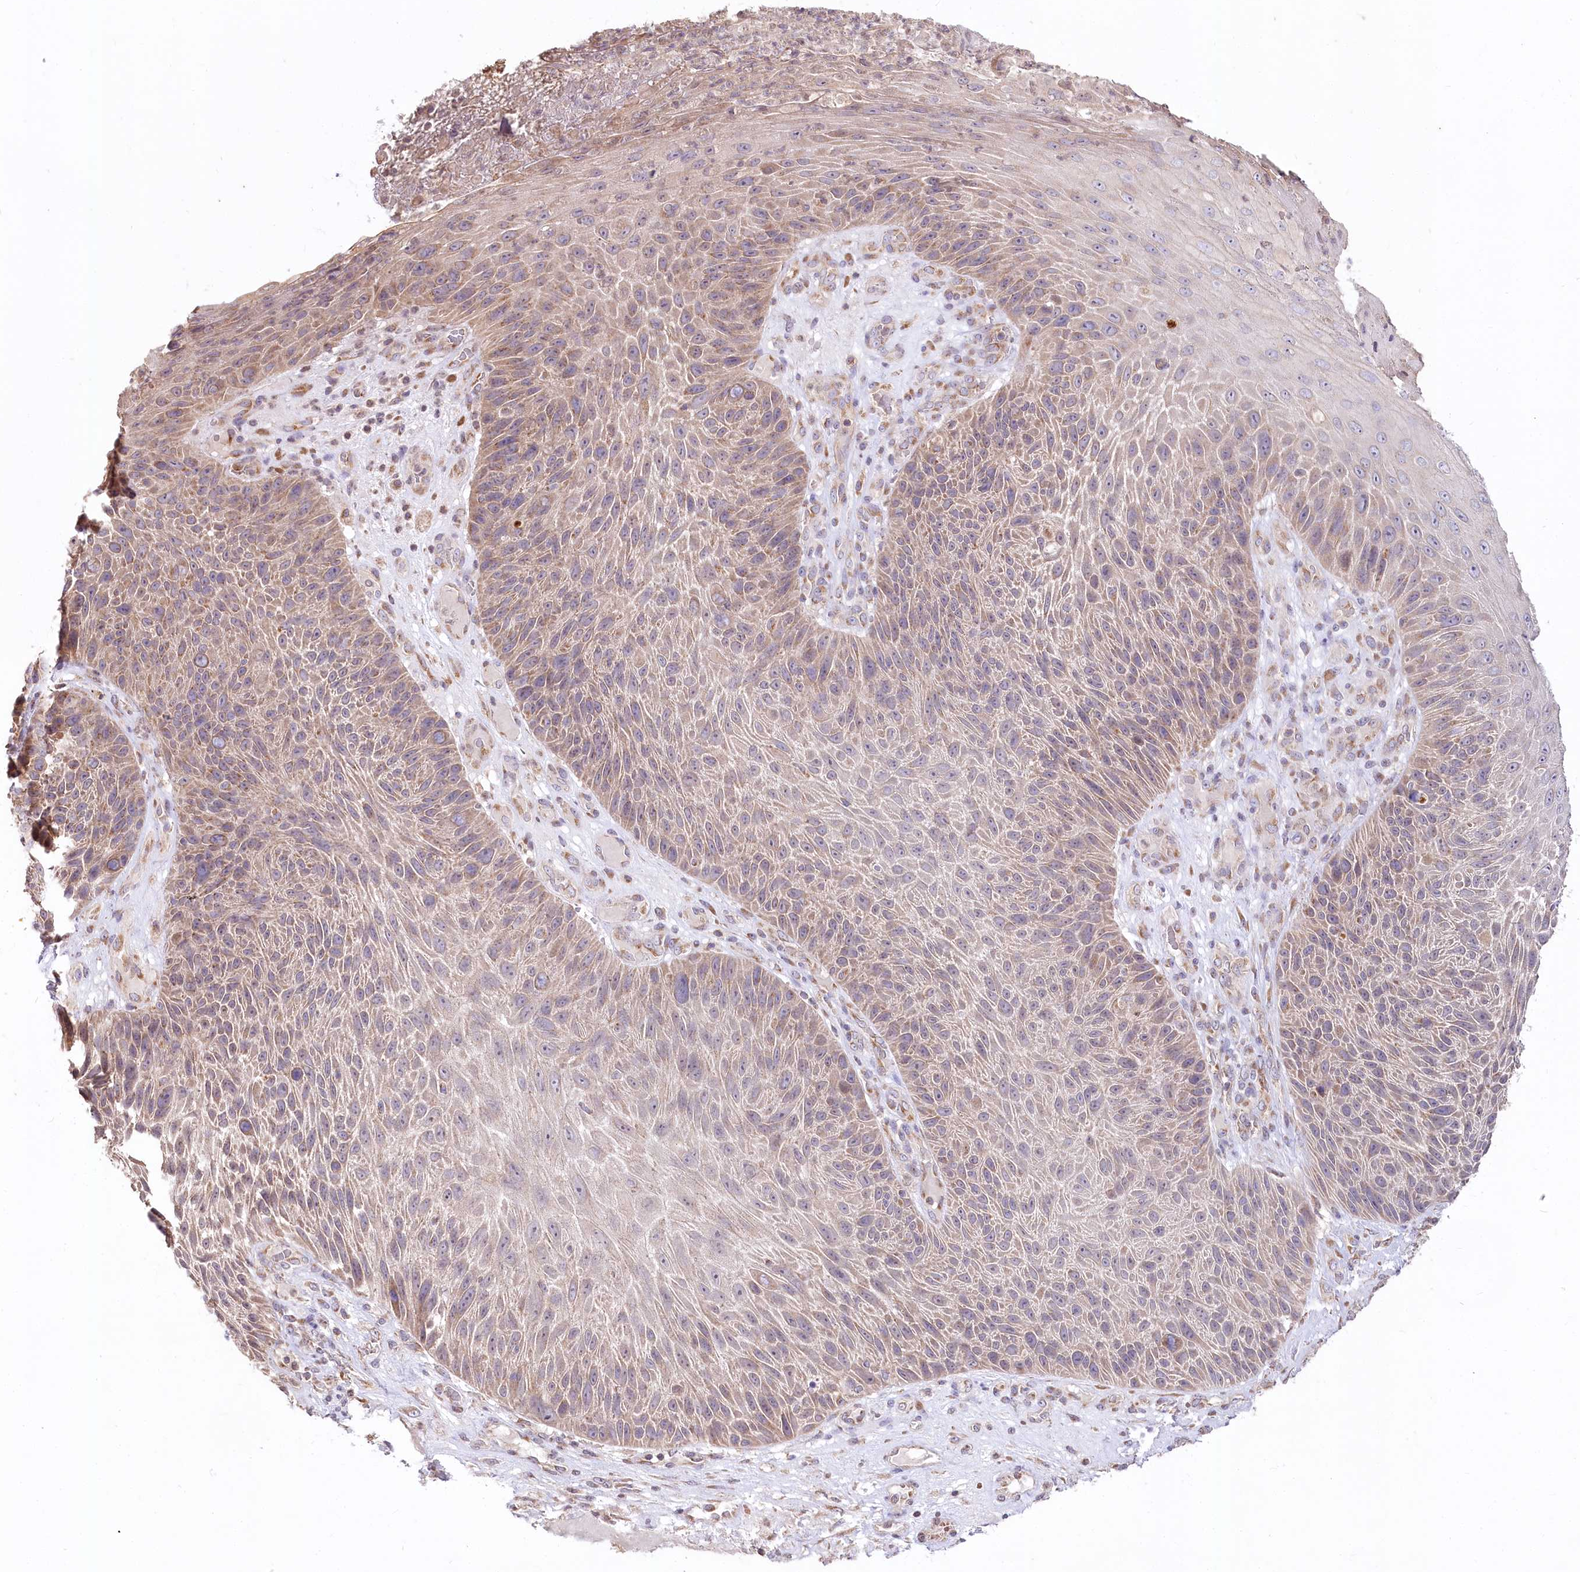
{"staining": {"intensity": "weak", "quantity": ">75%", "location": "cytoplasmic/membranous"}, "tissue": "skin cancer", "cell_type": "Tumor cells", "image_type": "cancer", "snomed": [{"axis": "morphology", "description": "Squamous cell carcinoma, NOS"}, {"axis": "topography", "description": "Skin"}], "caption": "Skin squamous cell carcinoma stained for a protein (brown) demonstrates weak cytoplasmic/membranous positive positivity in approximately >75% of tumor cells.", "gene": "STT3B", "patient": {"sex": "female", "age": 88}}